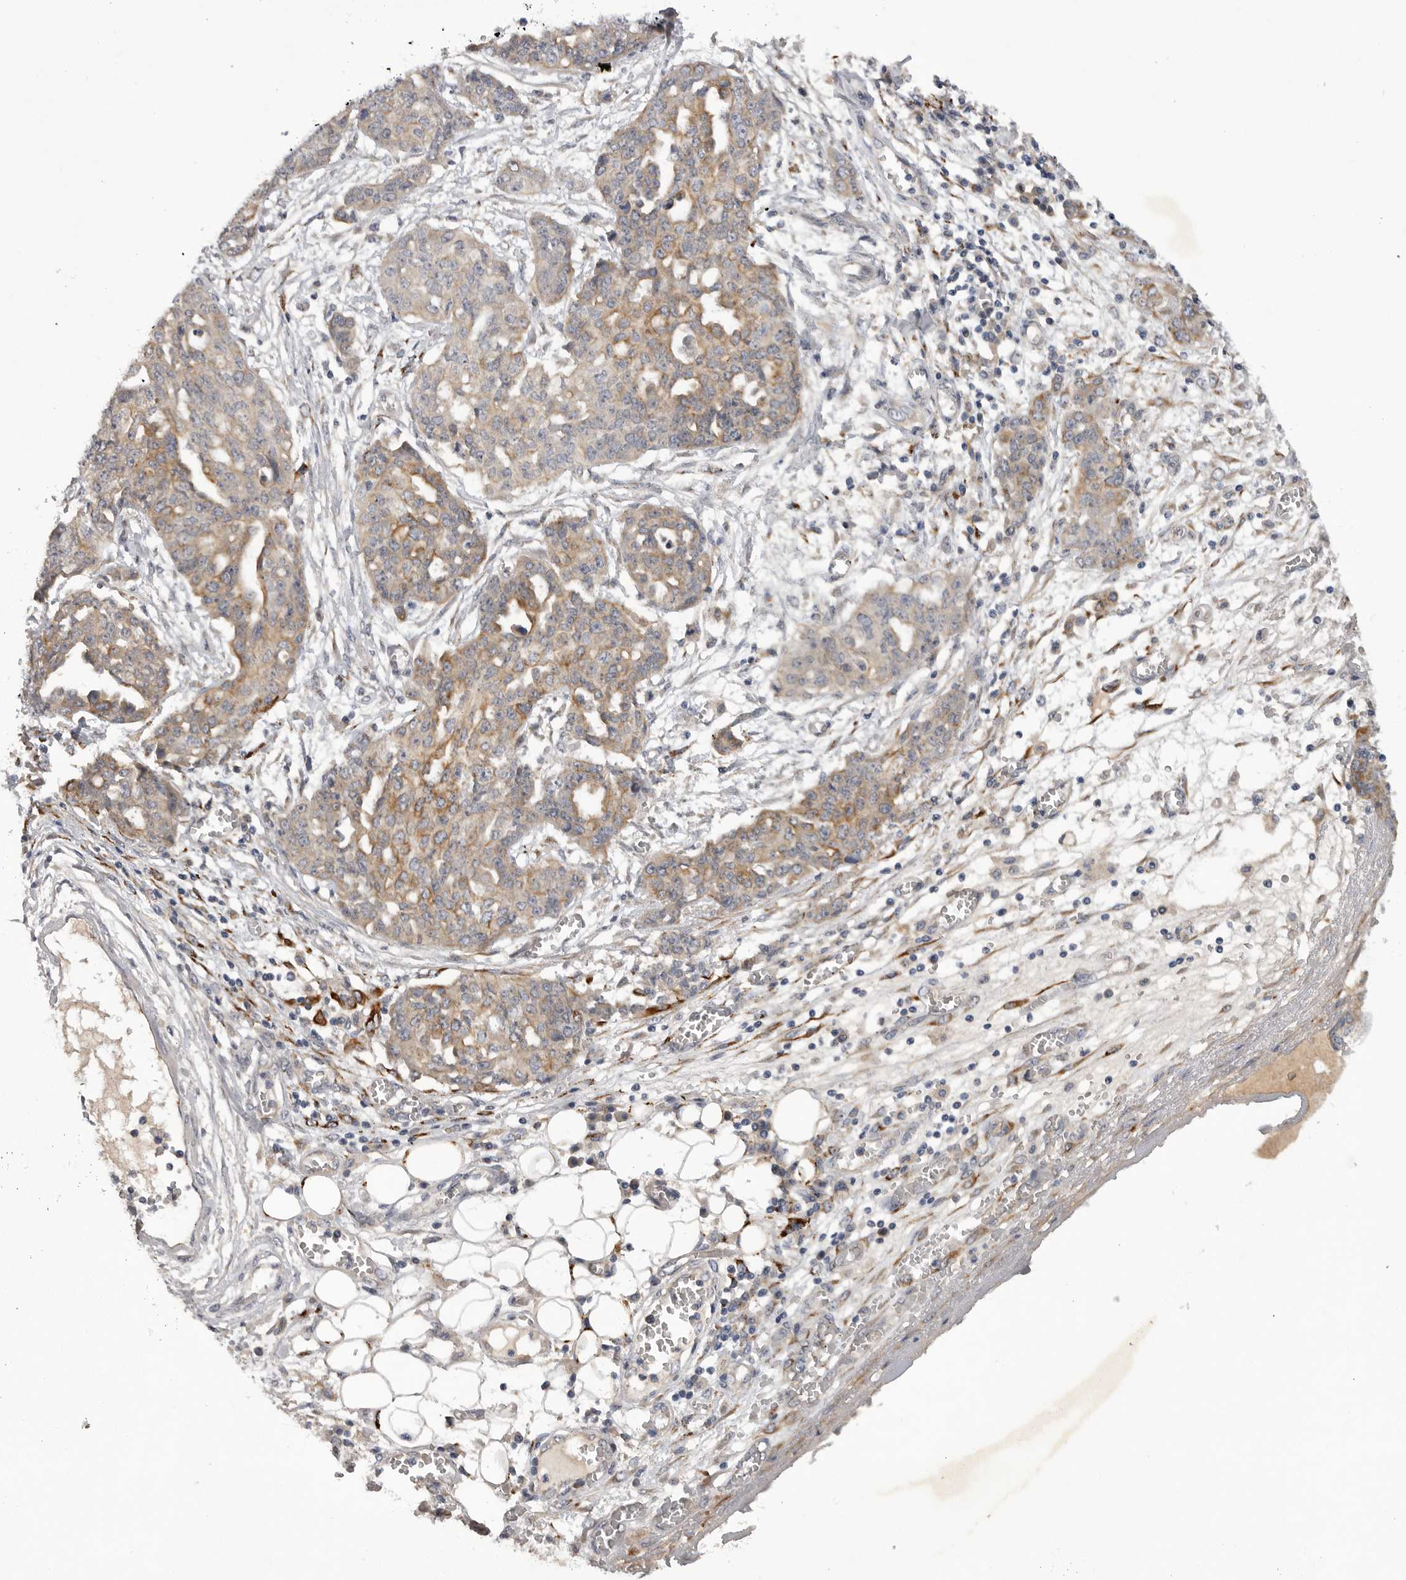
{"staining": {"intensity": "weak", "quantity": "<25%", "location": "cytoplasmic/membranous"}, "tissue": "ovarian cancer", "cell_type": "Tumor cells", "image_type": "cancer", "snomed": [{"axis": "morphology", "description": "Cystadenocarcinoma, serous, NOS"}, {"axis": "topography", "description": "Soft tissue"}, {"axis": "topography", "description": "Ovary"}], "caption": "Immunohistochemistry histopathology image of human ovarian cancer (serous cystadenocarcinoma) stained for a protein (brown), which demonstrates no expression in tumor cells.", "gene": "DHDDS", "patient": {"sex": "female", "age": 57}}